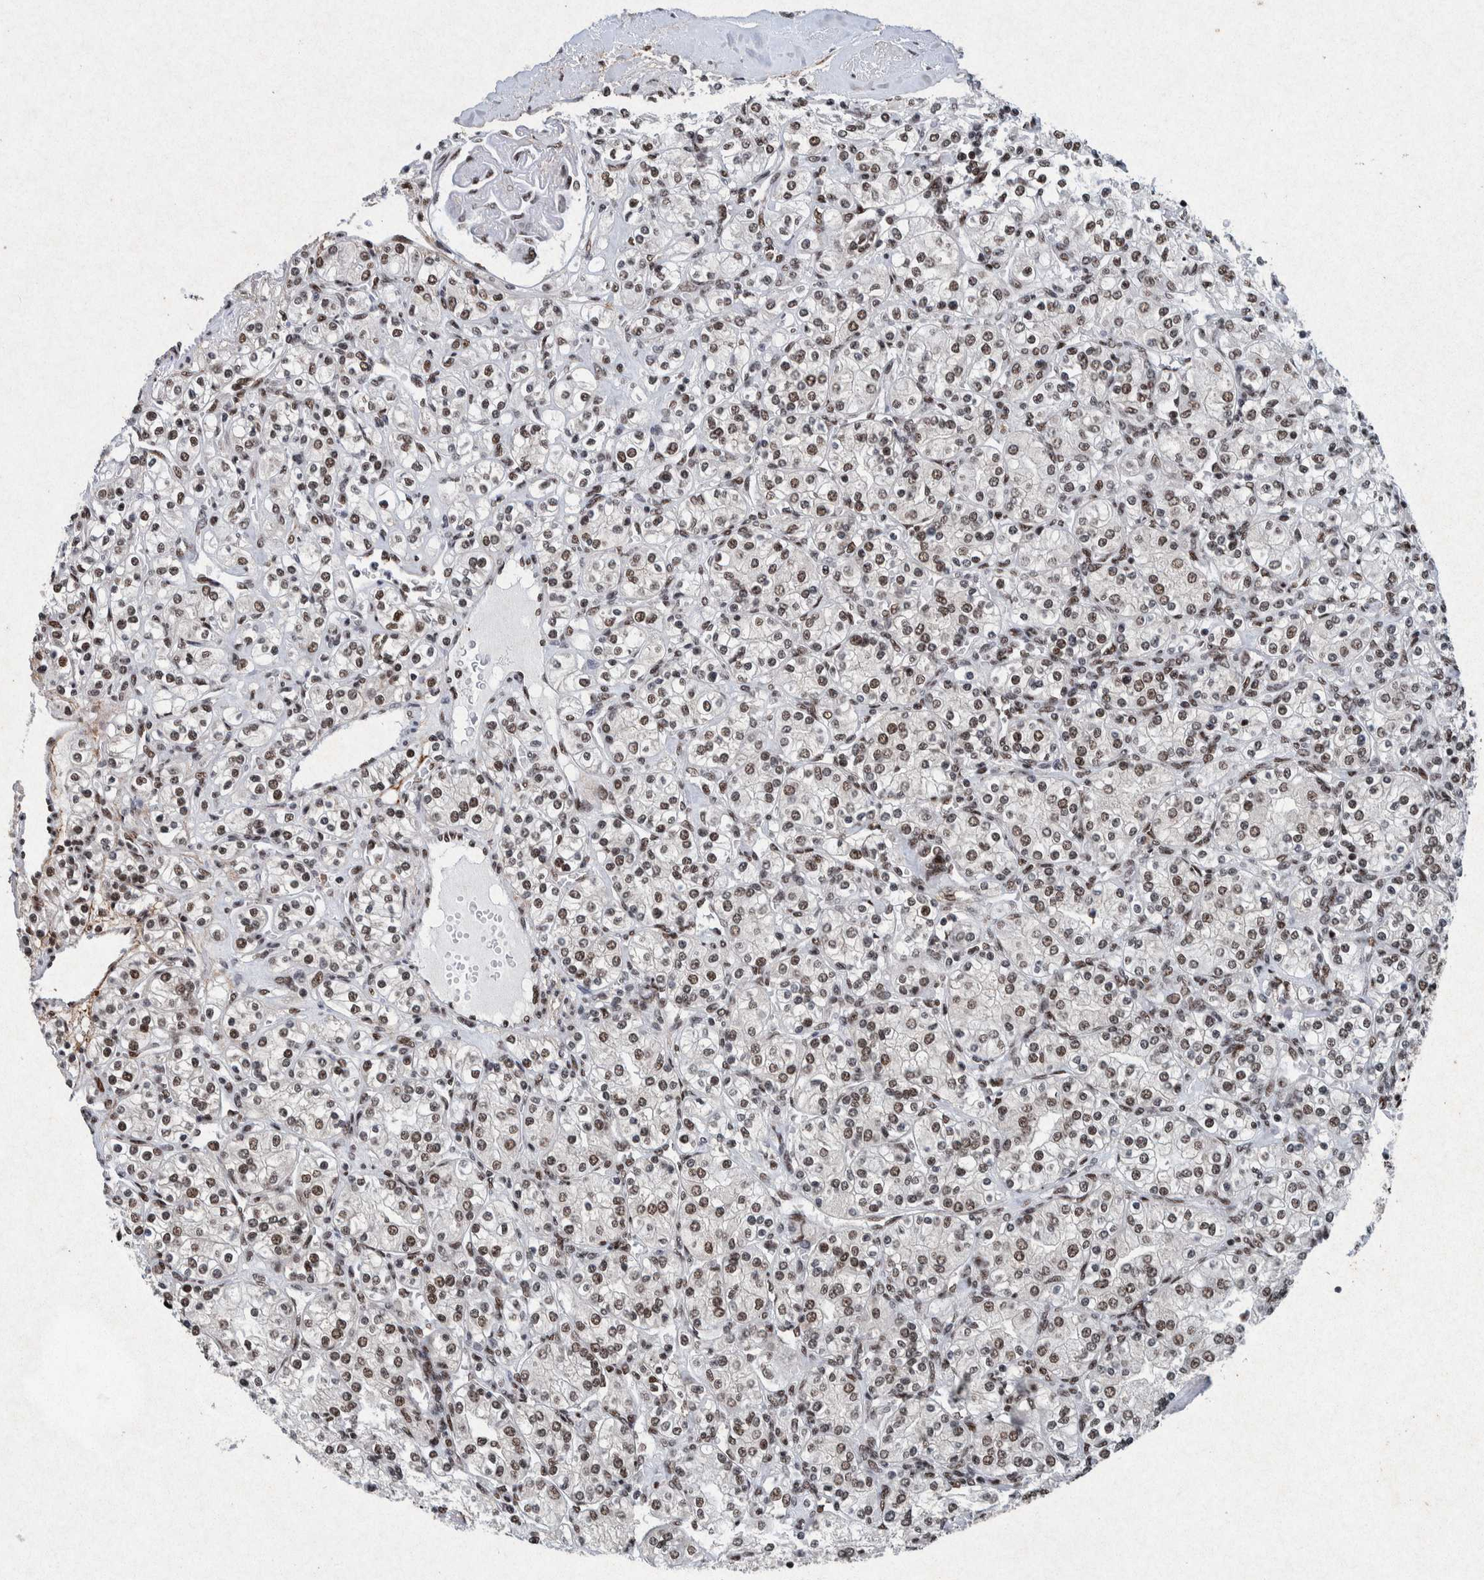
{"staining": {"intensity": "moderate", "quantity": ">75%", "location": "nuclear"}, "tissue": "renal cancer", "cell_type": "Tumor cells", "image_type": "cancer", "snomed": [{"axis": "morphology", "description": "Adenocarcinoma, NOS"}, {"axis": "topography", "description": "Kidney"}], "caption": "Human adenocarcinoma (renal) stained with a brown dye shows moderate nuclear positive positivity in approximately >75% of tumor cells.", "gene": "TAF10", "patient": {"sex": "male", "age": 77}}